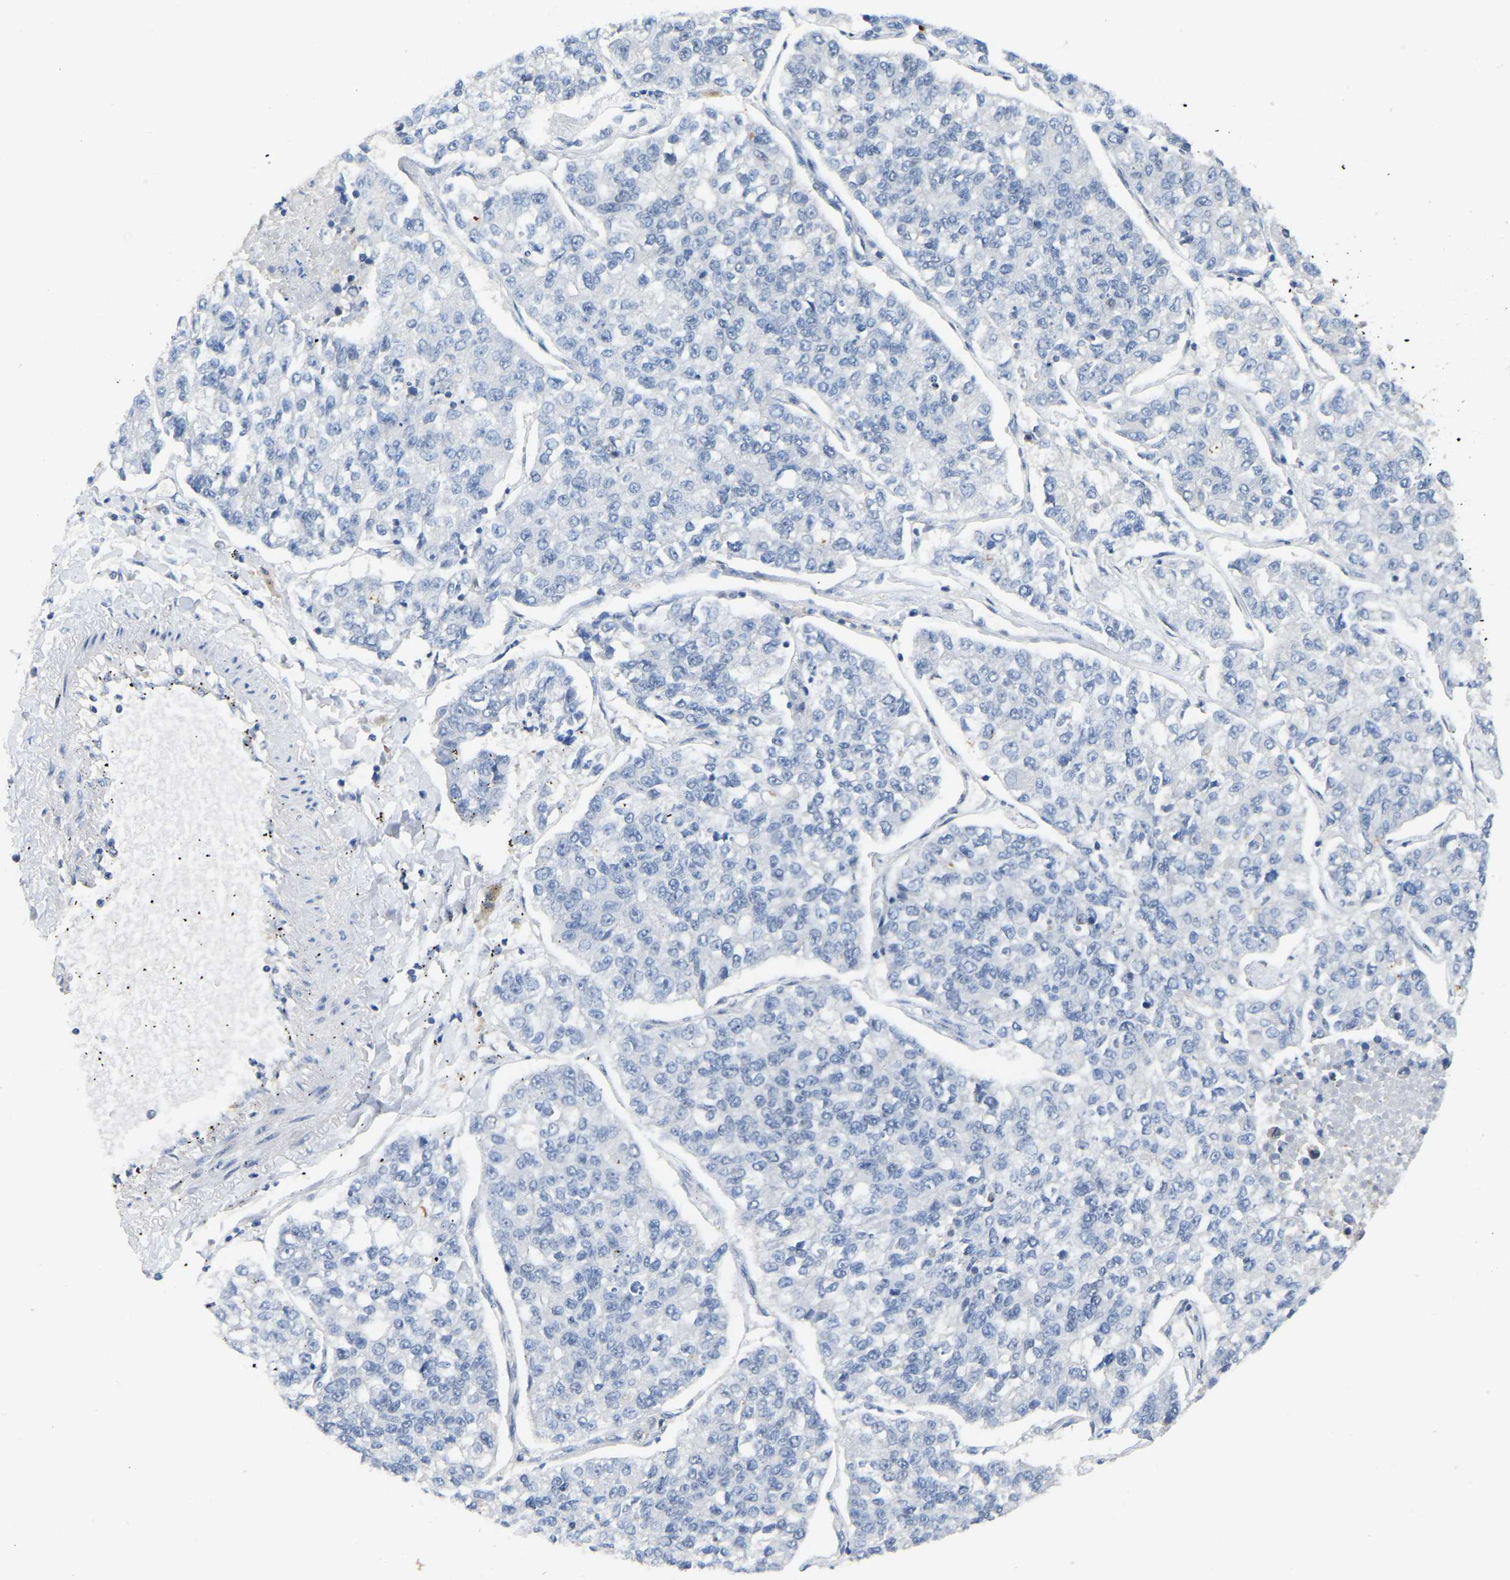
{"staining": {"intensity": "negative", "quantity": "none", "location": "none"}, "tissue": "lung cancer", "cell_type": "Tumor cells", "image_type": "cancer", "snomed": [{"axis": "morphology", "description": "Adenocarcinoma, NOS"}, {"axis": "topography", "description": "Lung"}], "caption": "An IHC histopathology image of lung adenocarcinoma is shown. There is no staining in tumor cells of lung adenocarcinoma. Nuclei are stained in blue.", "gene": "KLRG2", "patient": {"sex": "male", "age": 49}}